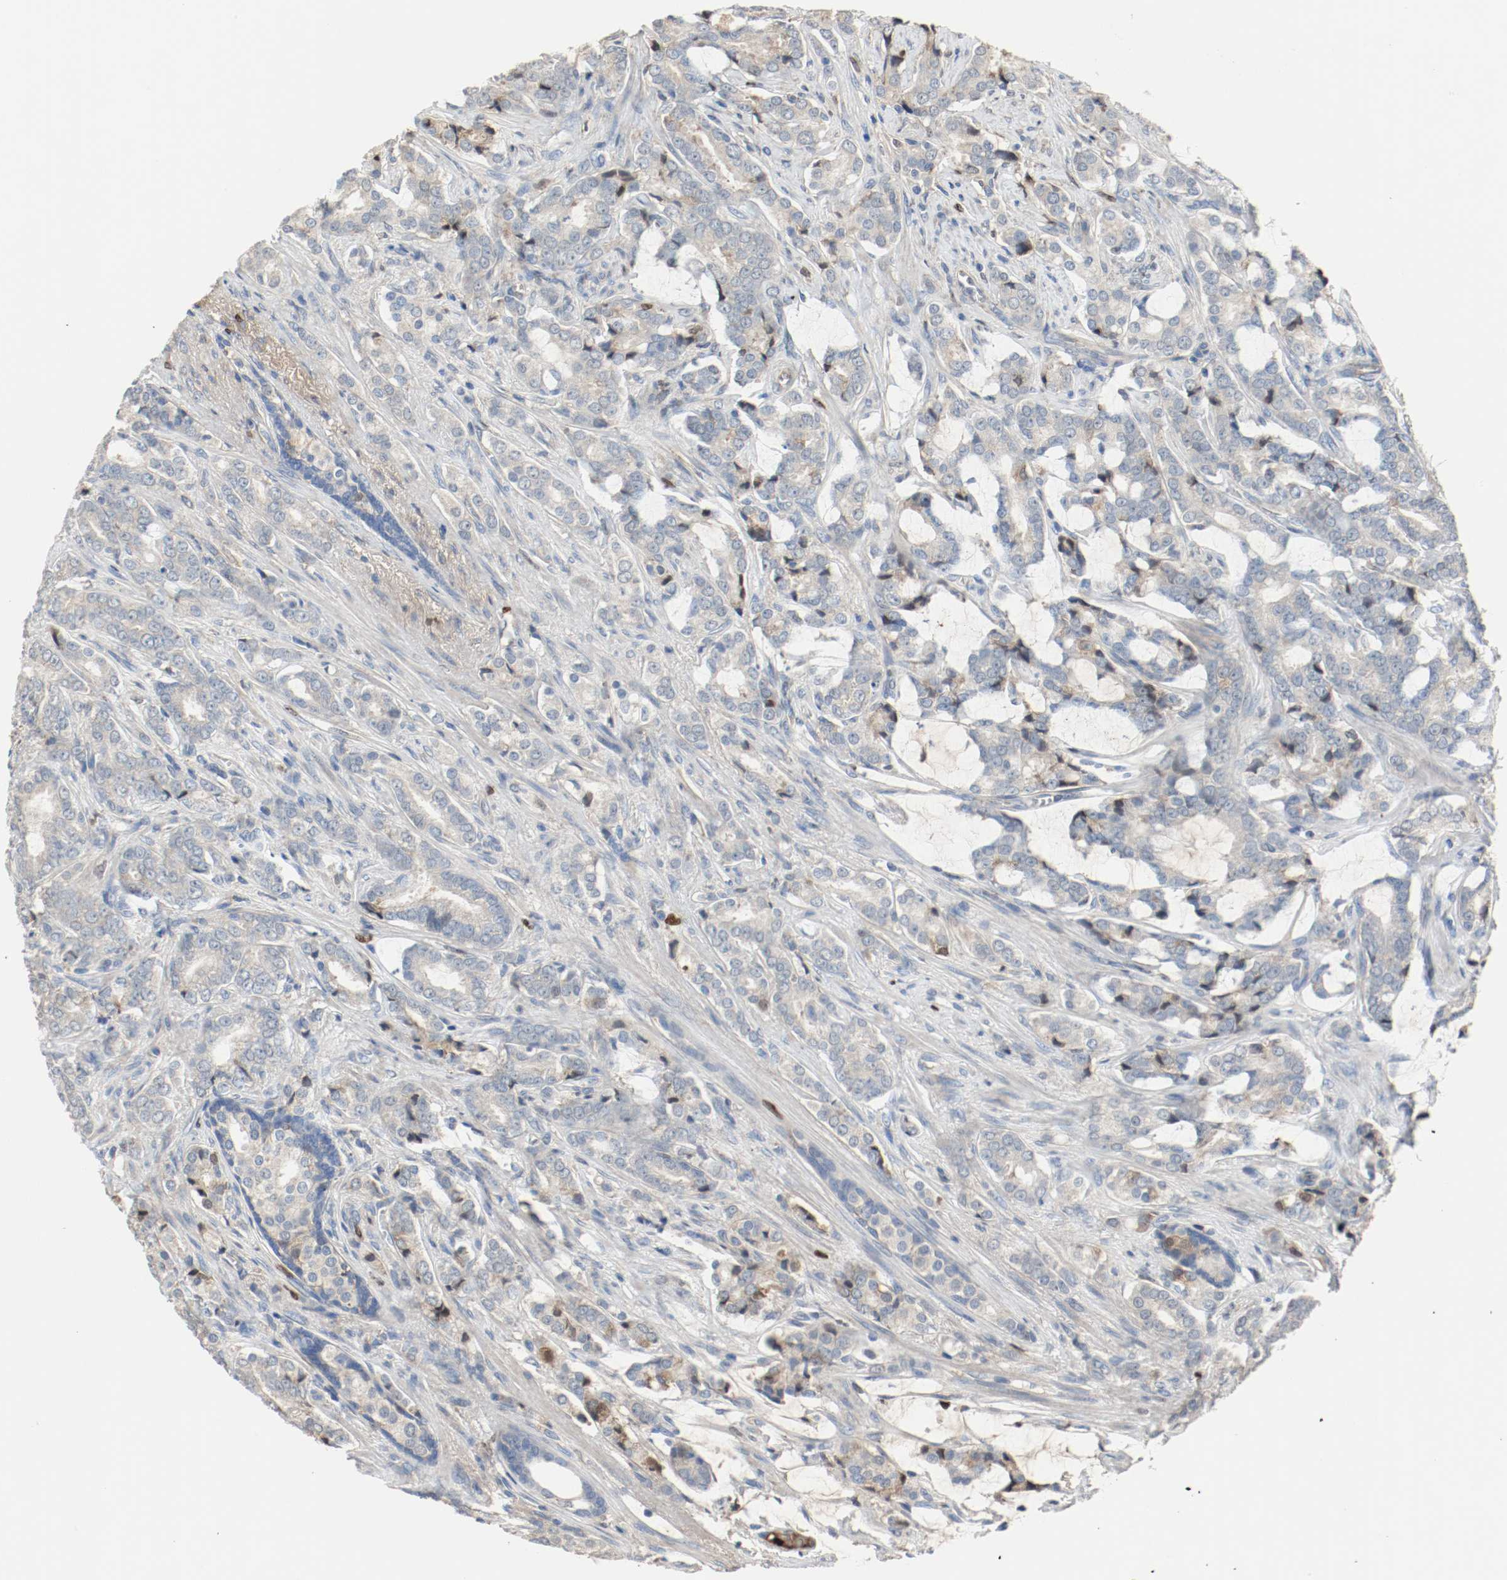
{"staining": {"intensity": "weak", "quantity": "<25%", "location": "cytoplasmic/membranous"}, "tissue": "prostate cancer", "cell_type": "Tumor cells", "image_type": "cancer", "snomed": [{"axis": "morphology", "description": "Adenocarcinoma, Low grade"}, {"axis": "topography", "description": "Prostate"}], "caption": "Tumor cells show no significant expression in adenocarcinoma (low-grade) (prostate).", "gene": "BLK", "patient": {"sex": "male", "age": 58}}